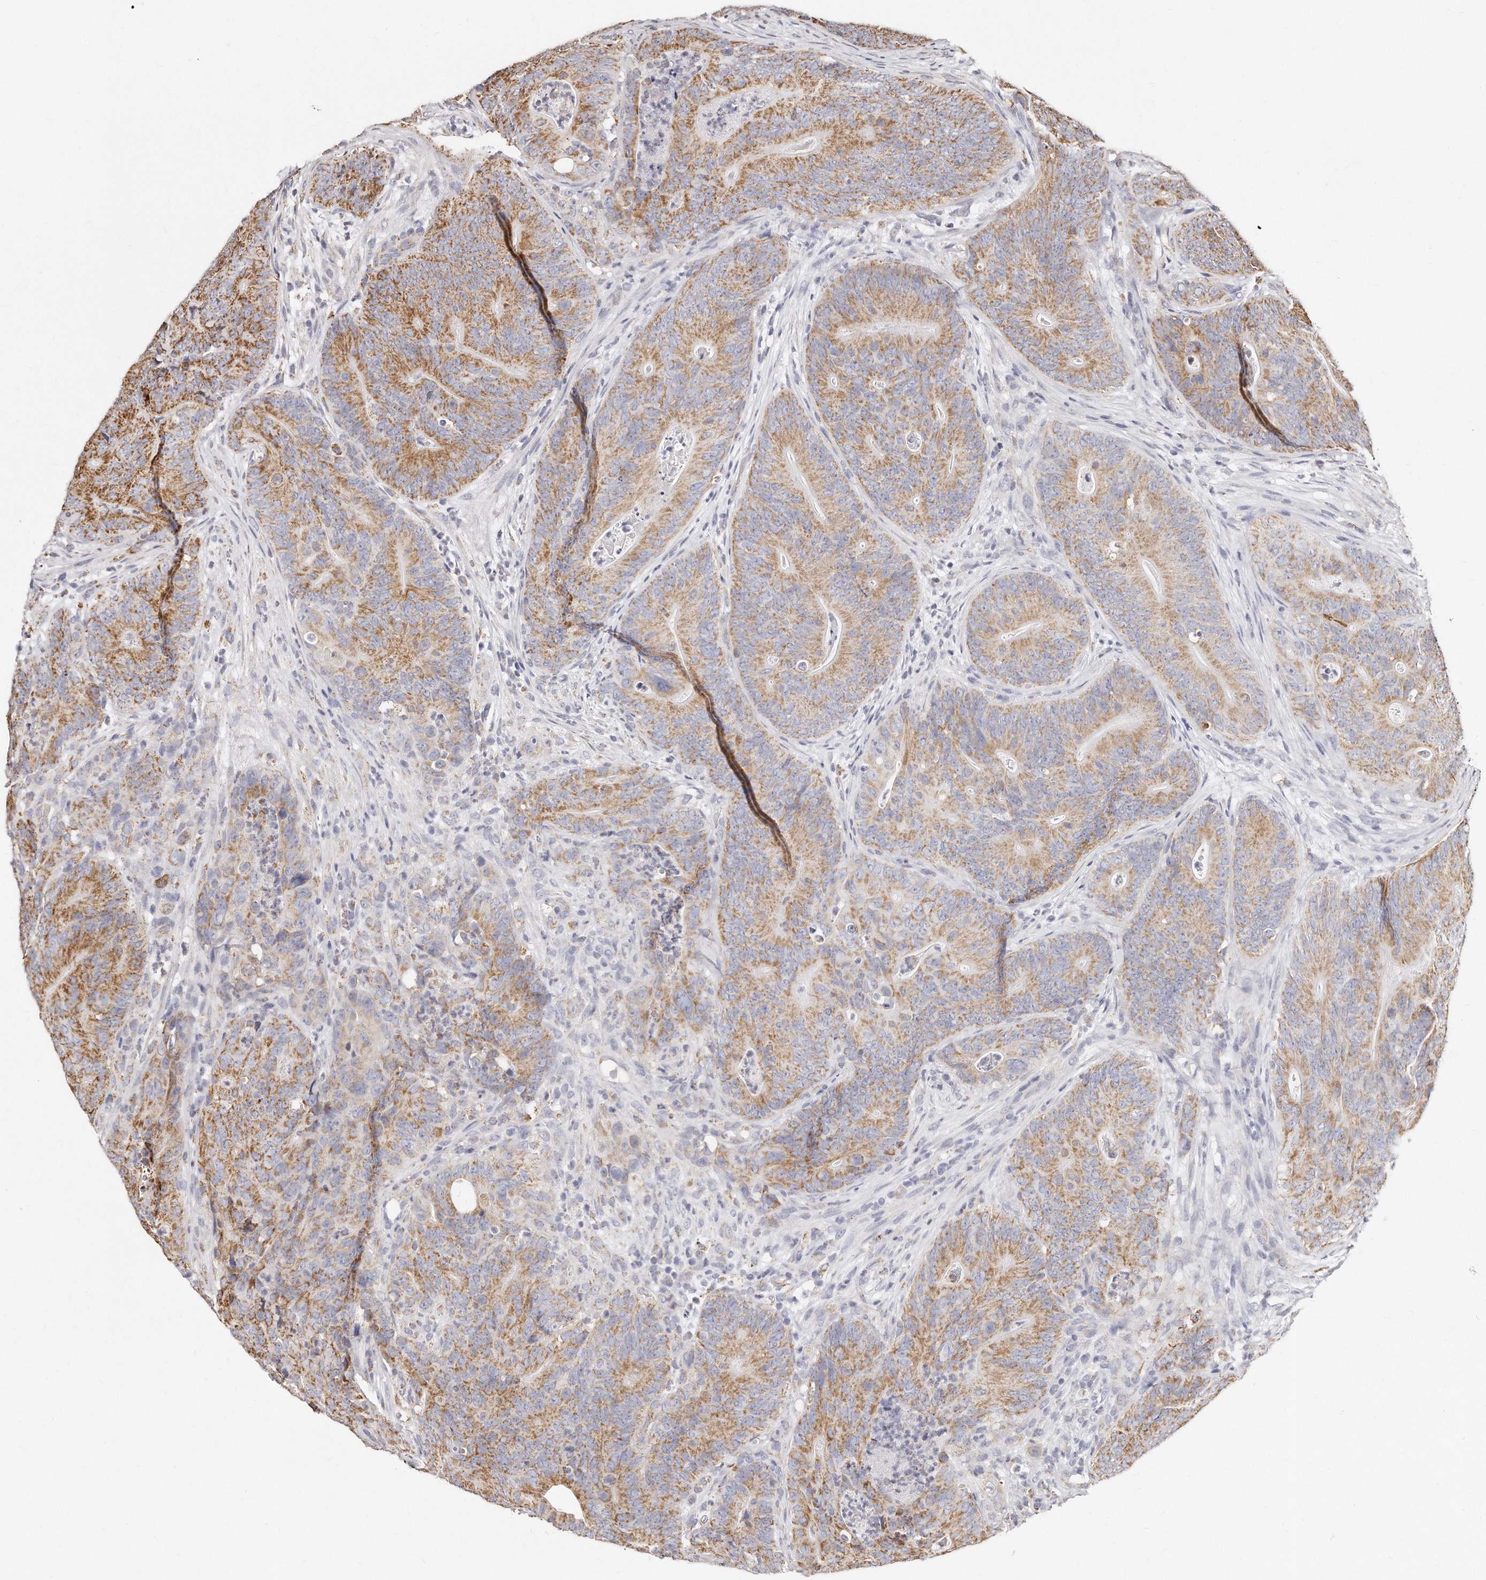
{"staining": {"intensity": "moderate", "quantity": ">75%", "location": "cytoplasmic/membranous"}, "tissue": "colorectal cancer", "cell_type": "Tumor cells", "image_type": "cancer", "snomed": [{"axis": "morphology", "description": "Normal tissue, NOS"}, {"axis": "topography", "description": "Colon"}], "caption": "Protein staining displays moderate cytoplasmic/membranous staining in approximately >75% of tumor cells in colorectal cancer. (IHC, brightfield microscopy, high magnification).", "gene": "RTKN", "patient": {"sex": "female", "age": 82}}